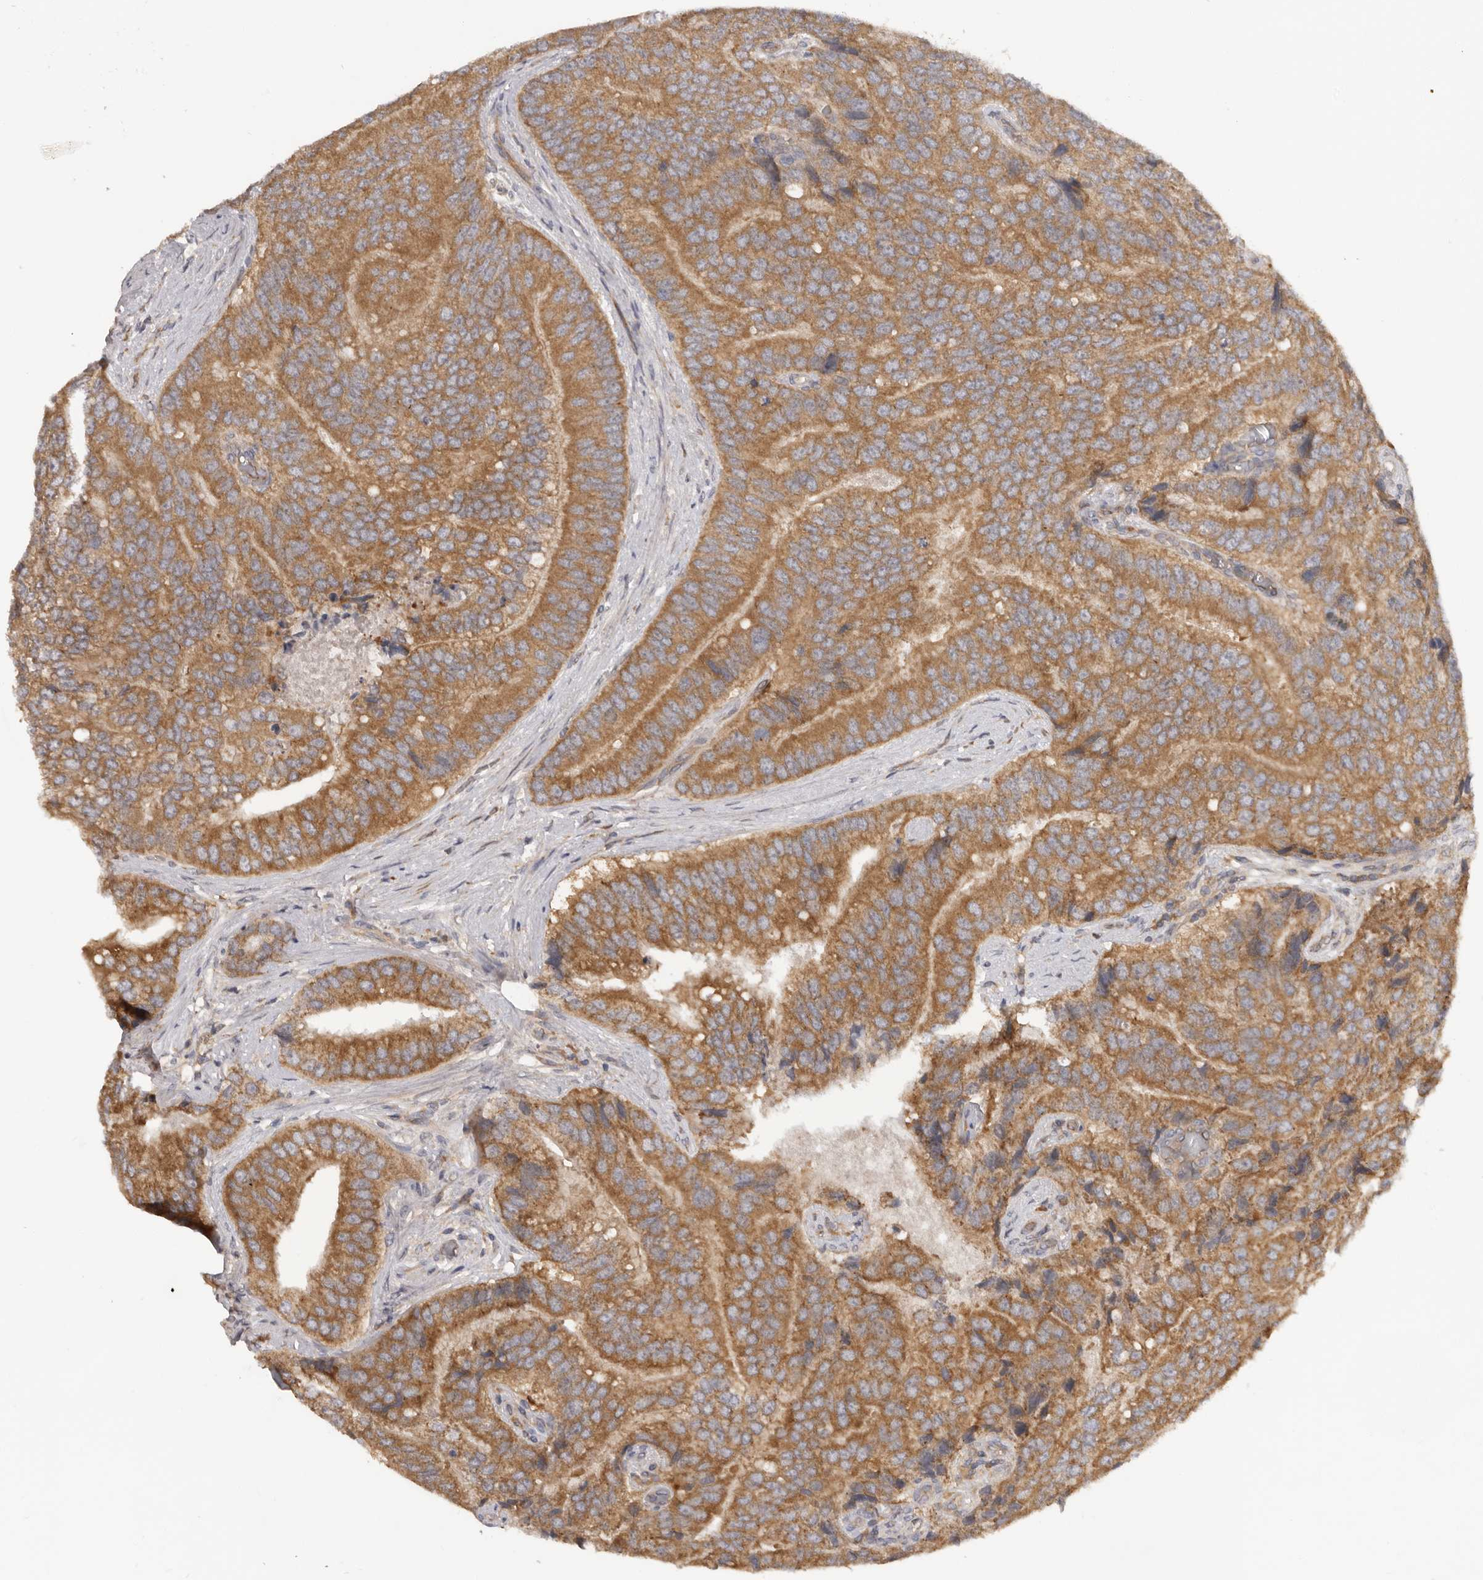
{"staining": {"intensity": "strong", "quantity": ">75%", "location": "cytoplasmic/membranous"}, "tissue": "prostate cancer", "cell_type": "Tumor cells", "image_type": "cancer", "snomed": [{"axis": "morphology", "description": "Adenocarcinoma, High grade"}, {"axis": "topography", "description": "Prostate"}], "caption": "A brown stain shows strong cytoplasmic/membranous positivity of a protein in human prostate cancer (adenocarcinoma (high-grade)) tumor cells.", "gene": "PPP1R42", "patient": {"sex": "male", "age": 70}}